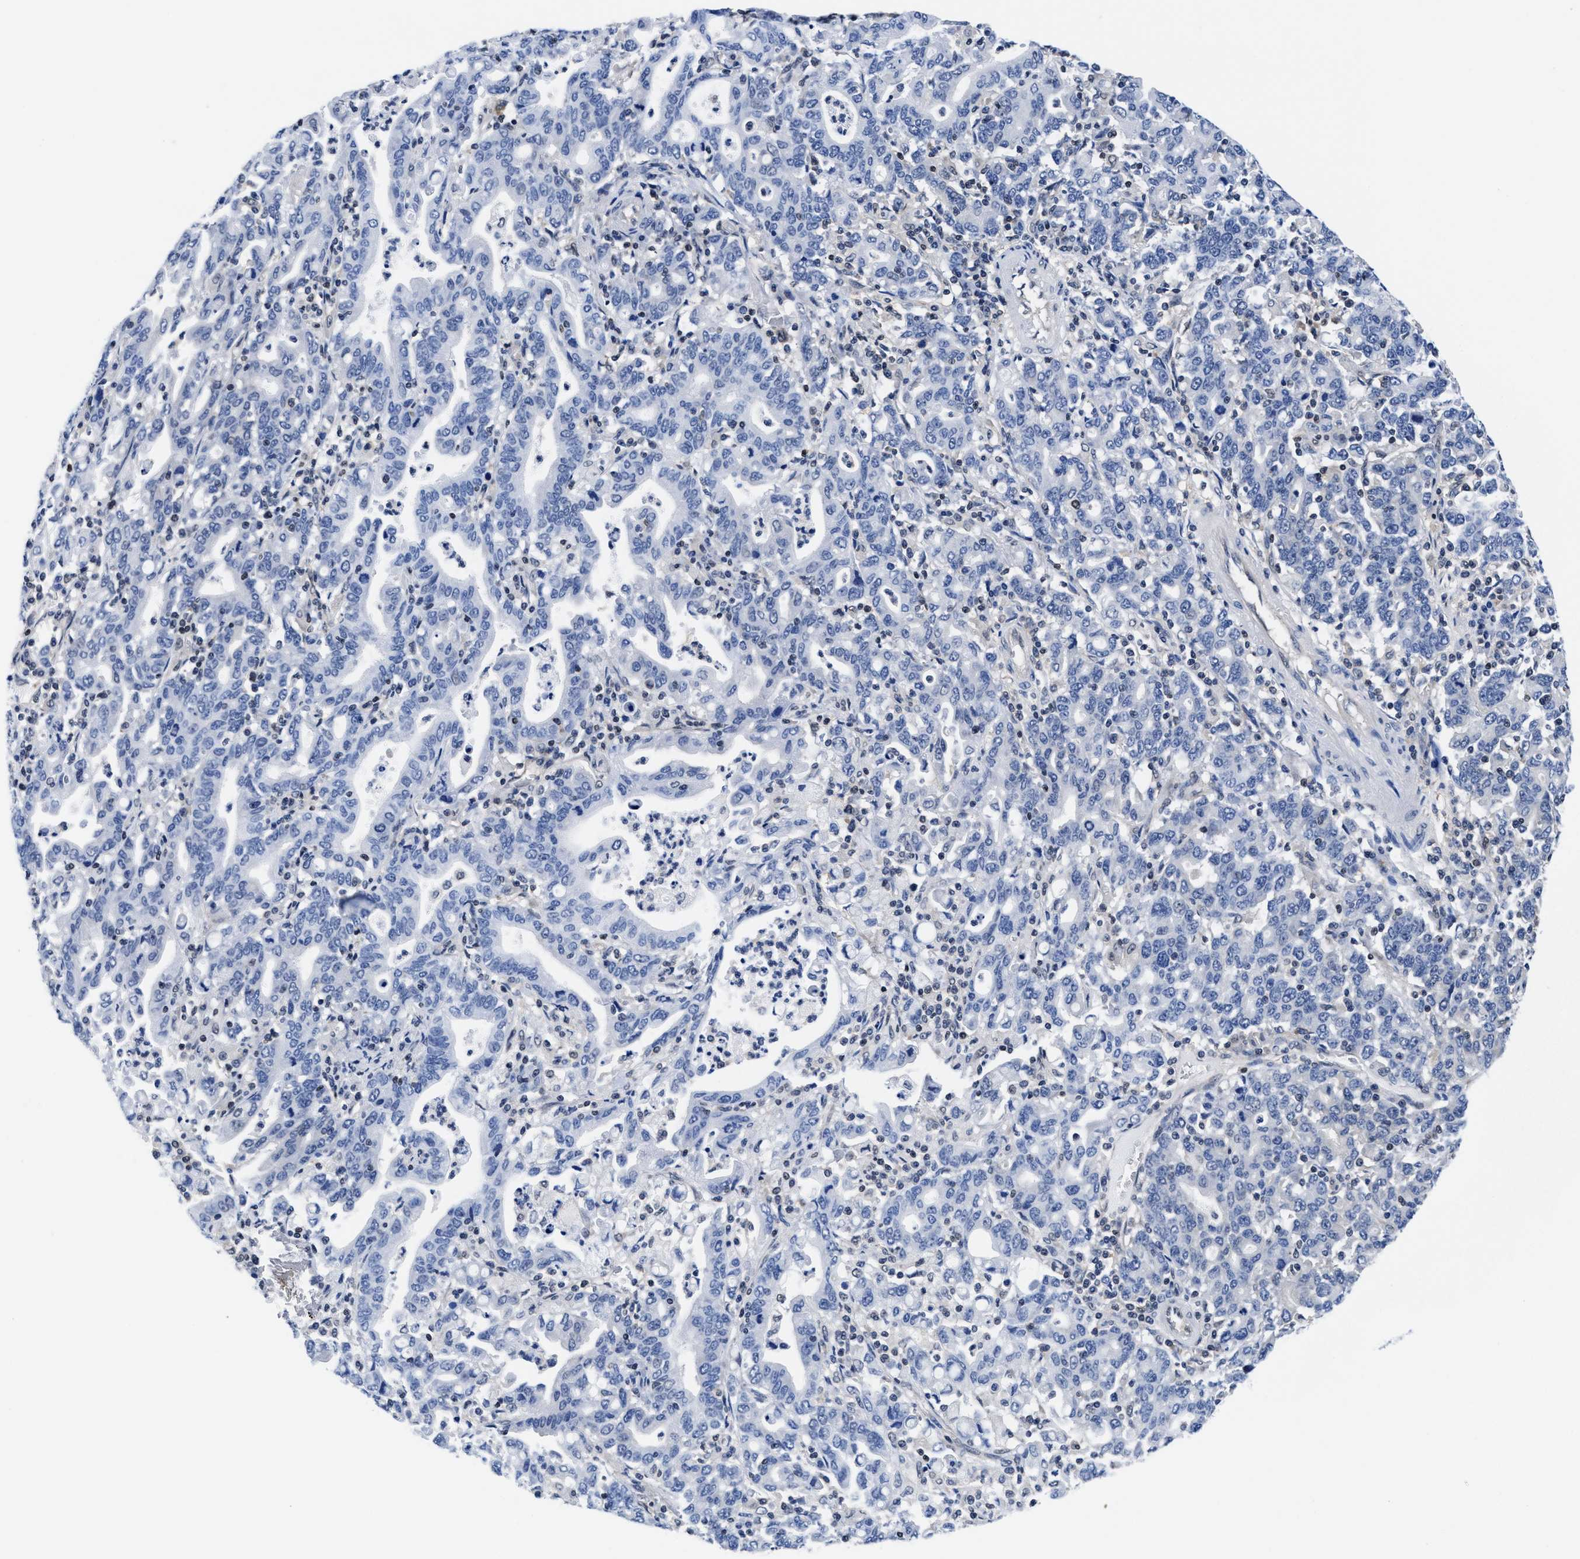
{"staining": {"intensity": "negative", "quantity": "none", "location": "none"}, "tissue": "stomach cancer", "cell_type": "Tumor cells", "image_type": "cancer", "snomed": [{"axis": "morphology", "description": "Adenocarcinoma, NOS"}, {"axis": "topography", "description": "Stomach, upper"}], "caption": "Tumor cells are negative for brown protein staining in adenocarcinoma (stomach). (DAB IHC with hematoxylin counter stain).", "gene": "ACLY", "patient": {"sex": "male", "age": 69}}